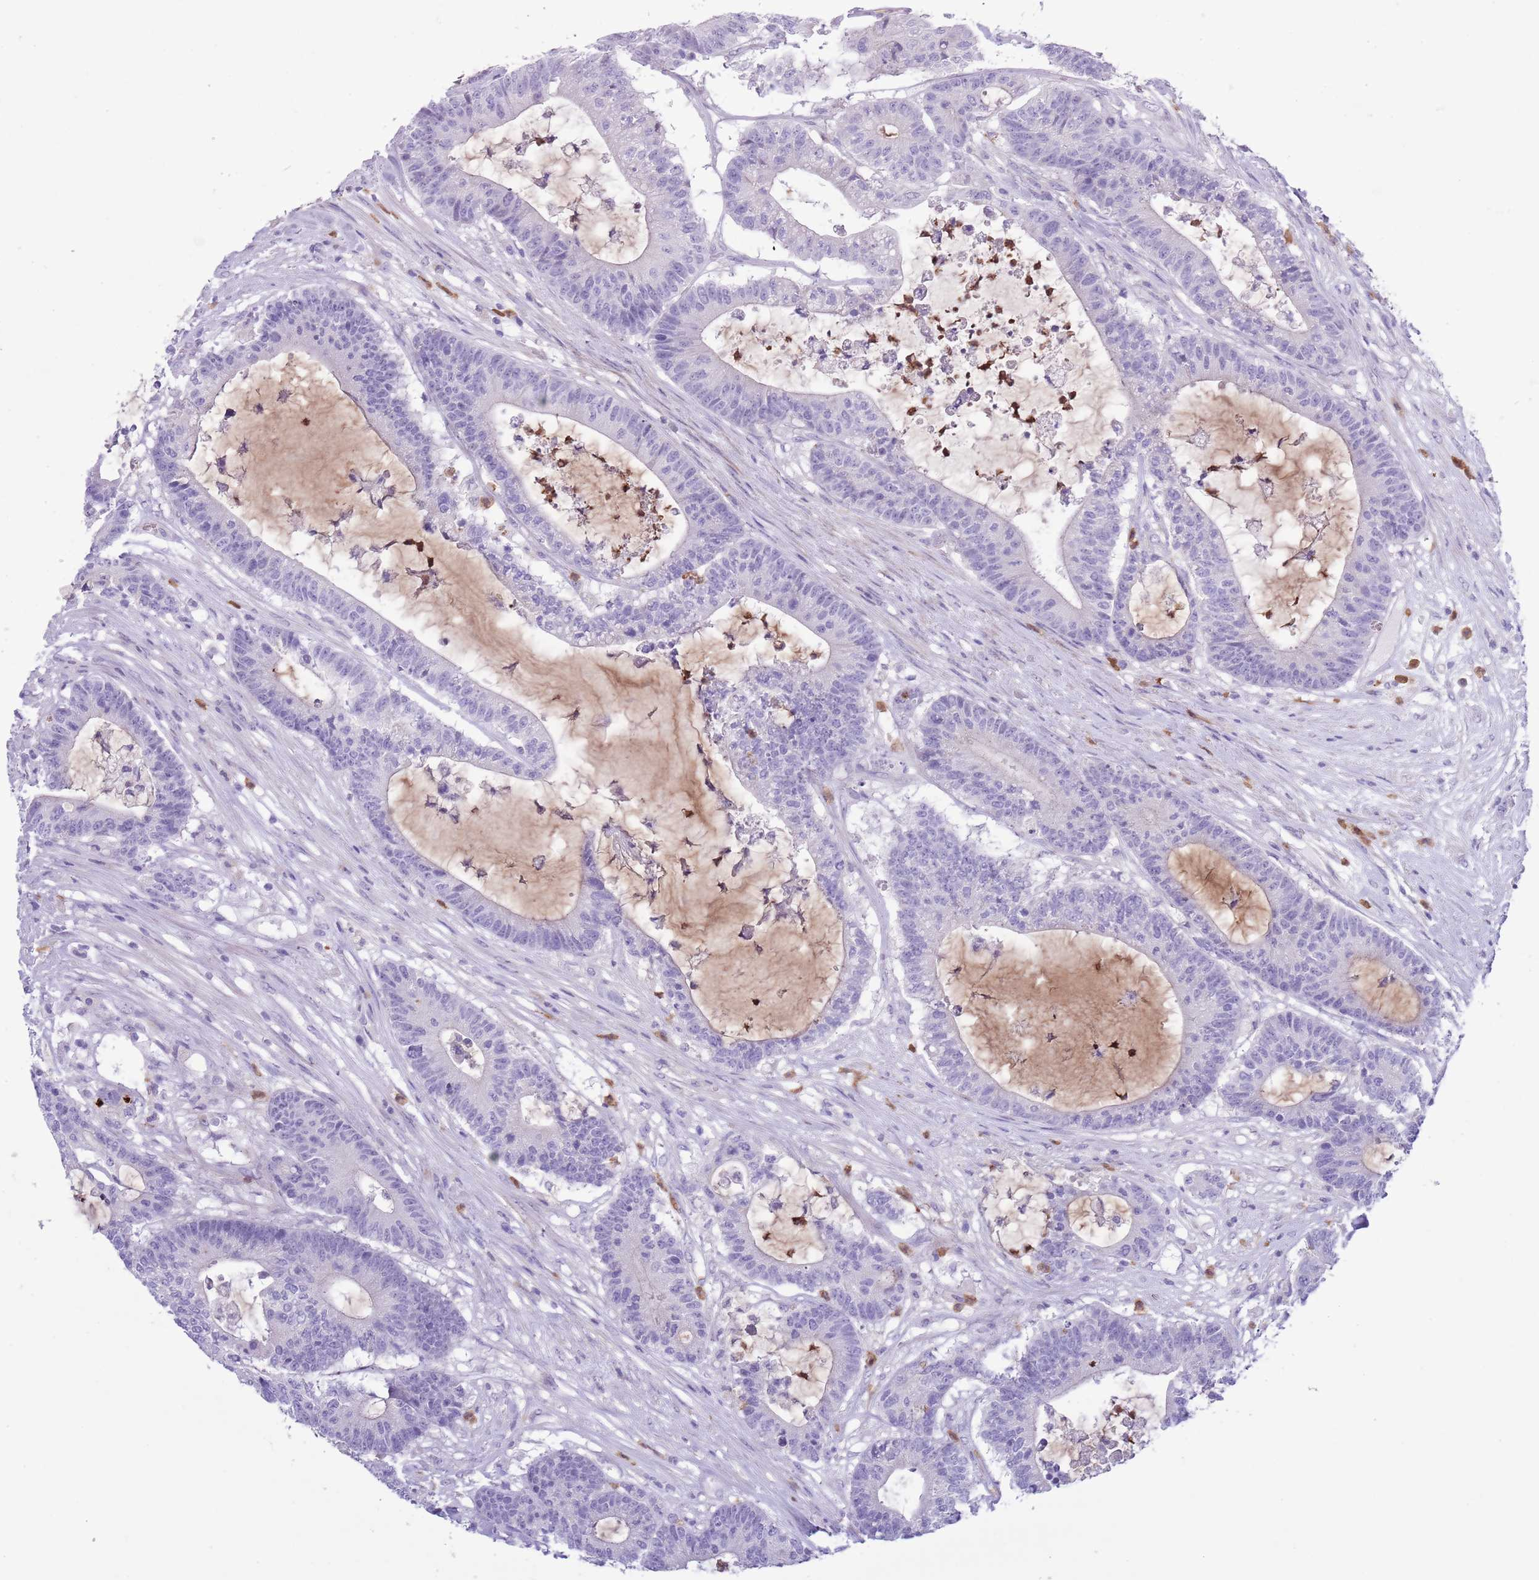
{"staining": {"intensity": "negative", "quantity": "none", "location": "none"}, "tissue": "colorectal cancer", "cell_type": "Tumor cells", "image_type": "cancer", "snomed": [{"axis": "morphology", "description": "Adenocarcinoma, NOS"}, {"axis": "topography", "description": "Colon"}], "caption": "Protein analysis of adenocarcinoma (colorectal) shows no significant positivity in tumor cells. (DAB immunohistochemistry (IHC), high magnification).", "gene": "OR6M1", "patient": {"sex": "female", "age": 84}}